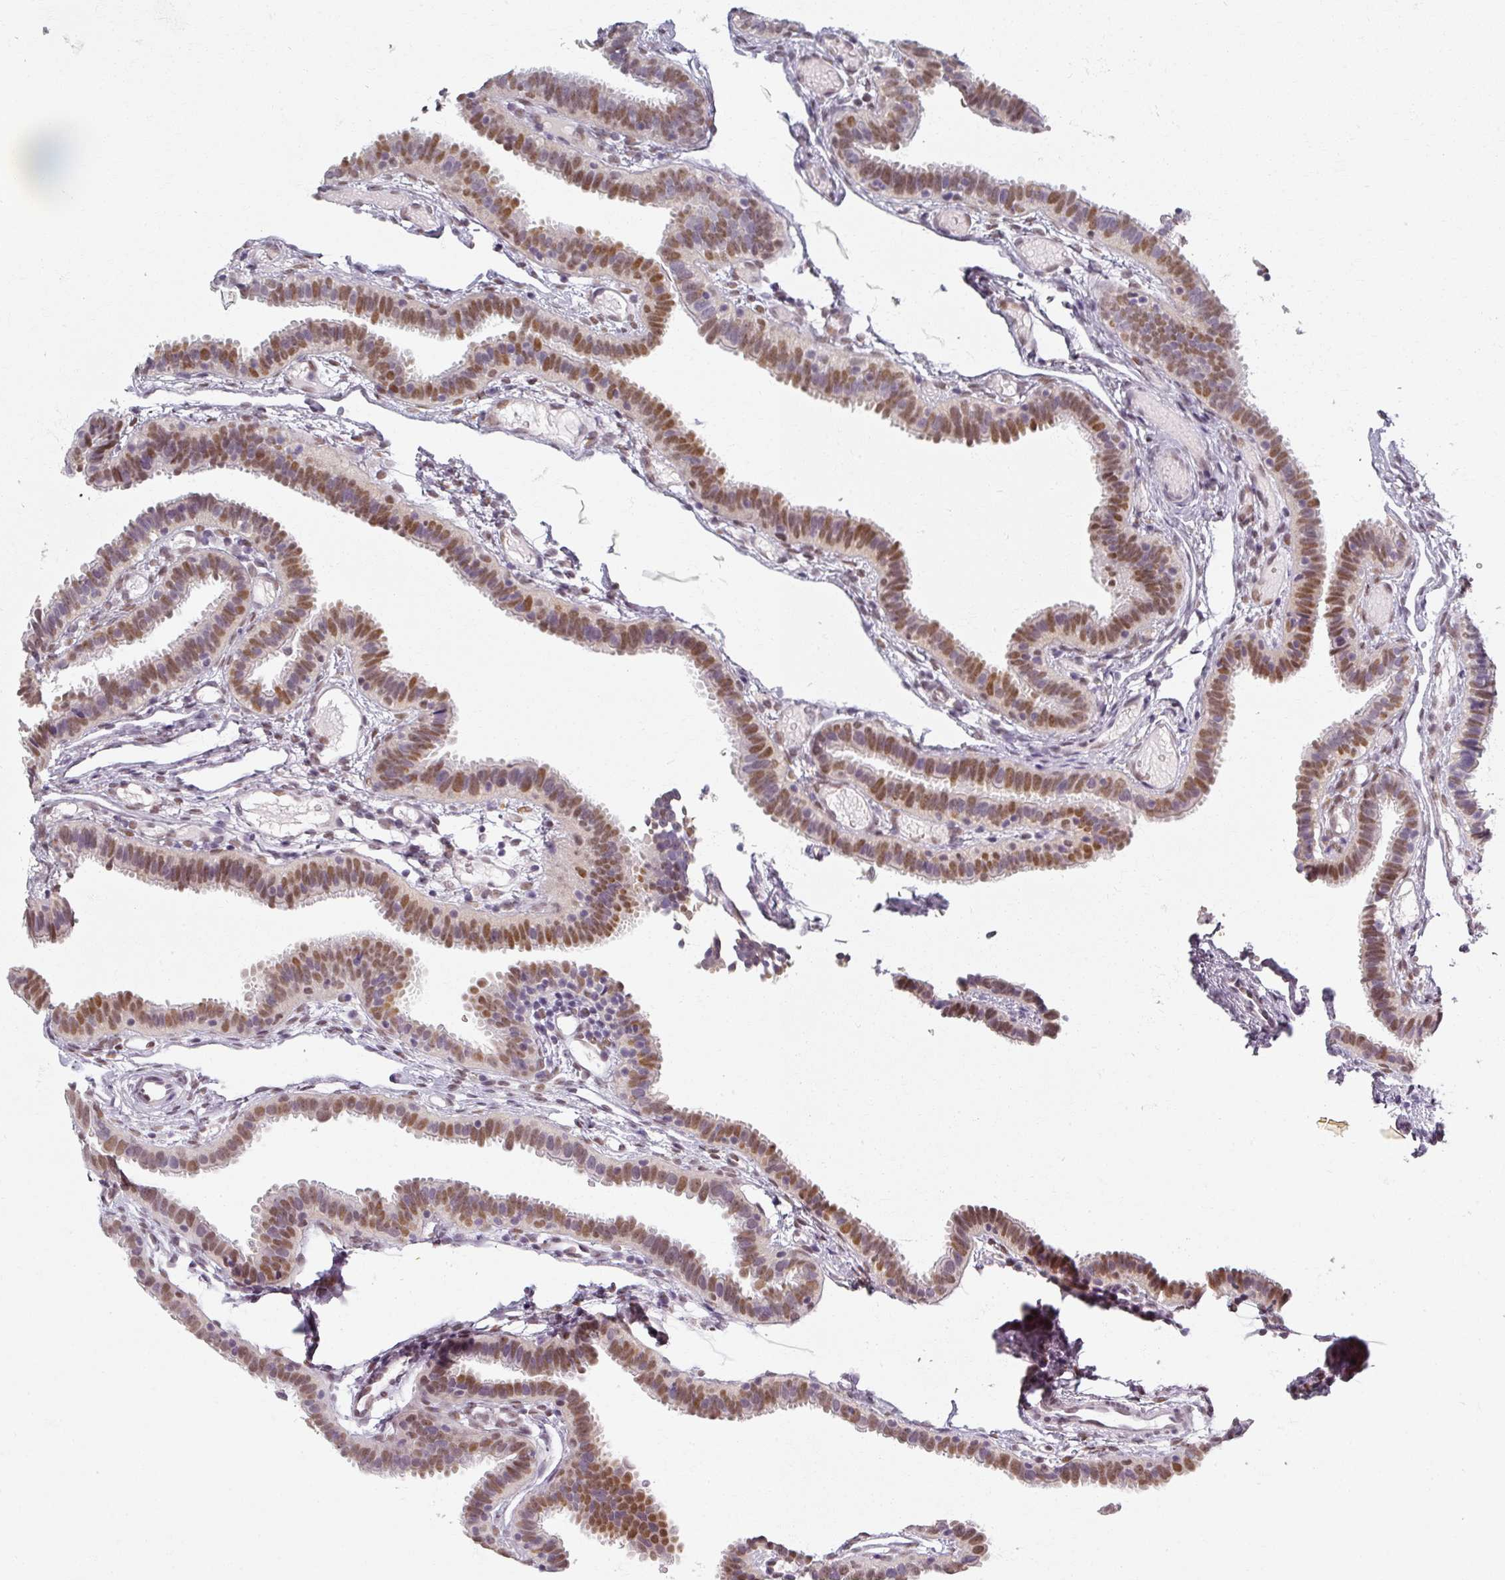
{"staining": {"intensity": "moderate", "quantity": "25%-75%", "location": "nuclear"}, "tissue": "fallopian tube", "cell_type": "Glandular cells", "image_type": "normal", "snomed": [{"axis": "morphology", "description": "Normal tissue, NOS"}, {"axis": "topography", "description": "Fallopian tube"}], "caption": "Immunohistochemistry (IHC) of normal fallopian tube exhibits medium levels of moderate nuclear expression in about 25%-75% of glandular cells.", "gene": "RIPOR3", "patient": {"sex": "female", "age": 37}}